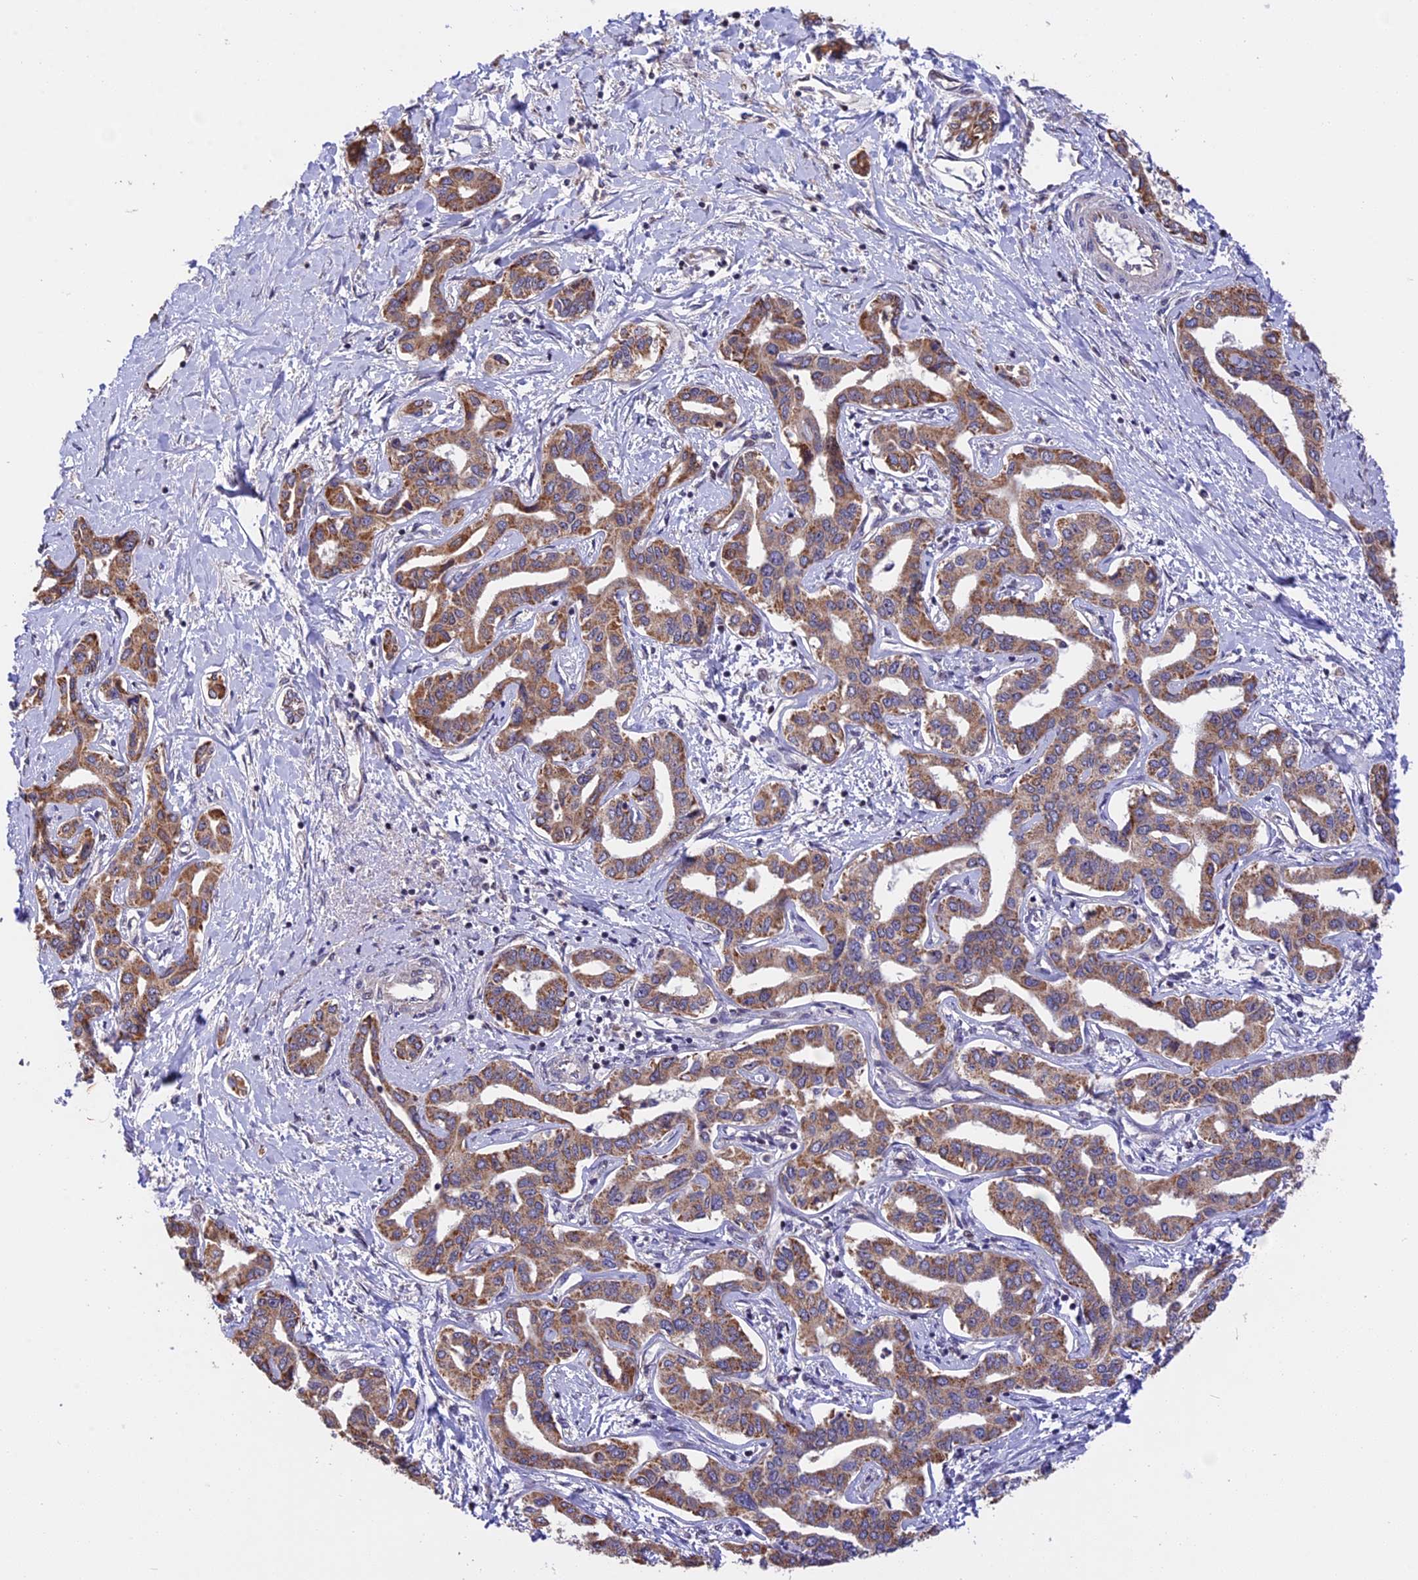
{"staining": {"intensity": "moderate", "quantity": ">75%", "location": "cytoplasmic/membranous"}, "tissue": "liver cancer", "cell_type": "Tumor cells", "image_type": "cancer", "snomed": [{"axis": "morphology", "description": "Cholangiocarcinoma"}, {"axis": "topography", "description": "Liver"}], "caption": "A micrograph of liver cholangiocarcinoma stained for a protein exhibits moderate cytoplasmic/membranous brown staining in tumor cells.", "gene": "RERGL", "patient": {"sex": "male", "age": 59}}